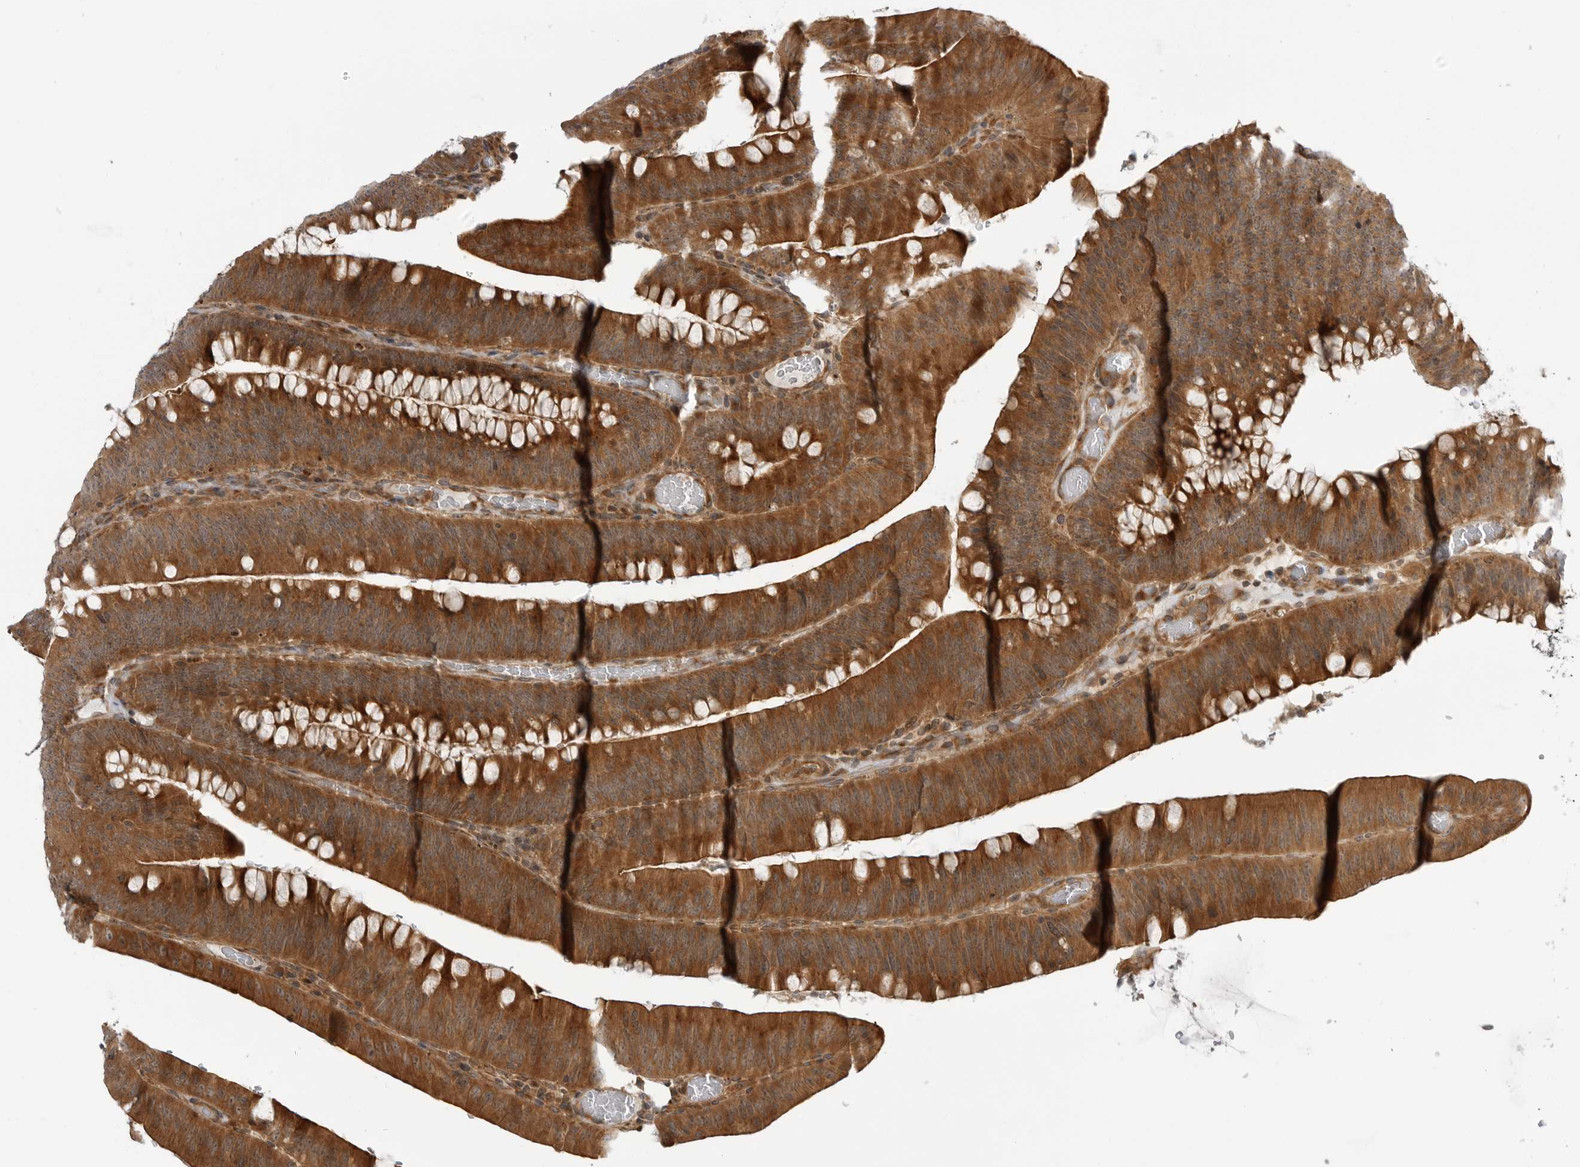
{"staining": {"intensity": "strong", "quantity": ">75%", "location": "cytoplasmic/membranous"}, "tissue": "colorectal cancer", "cell_type": "Tumor cells", "image_type": "cancer", "snomed": [{"axis": "morphology", "description": "Normal tissue, NOS"}, {"axis": "topography", "description": "Colon"}], "caption": "Colorectal cancer tissue reveals strong cytoplasmic/membranous expression in approximately >75% of tumor cells (Brightfield microscopy of DAB IHC at high magnification).", "gene": "LRRC45", "patient": {"sex": "female", "age": 82}}